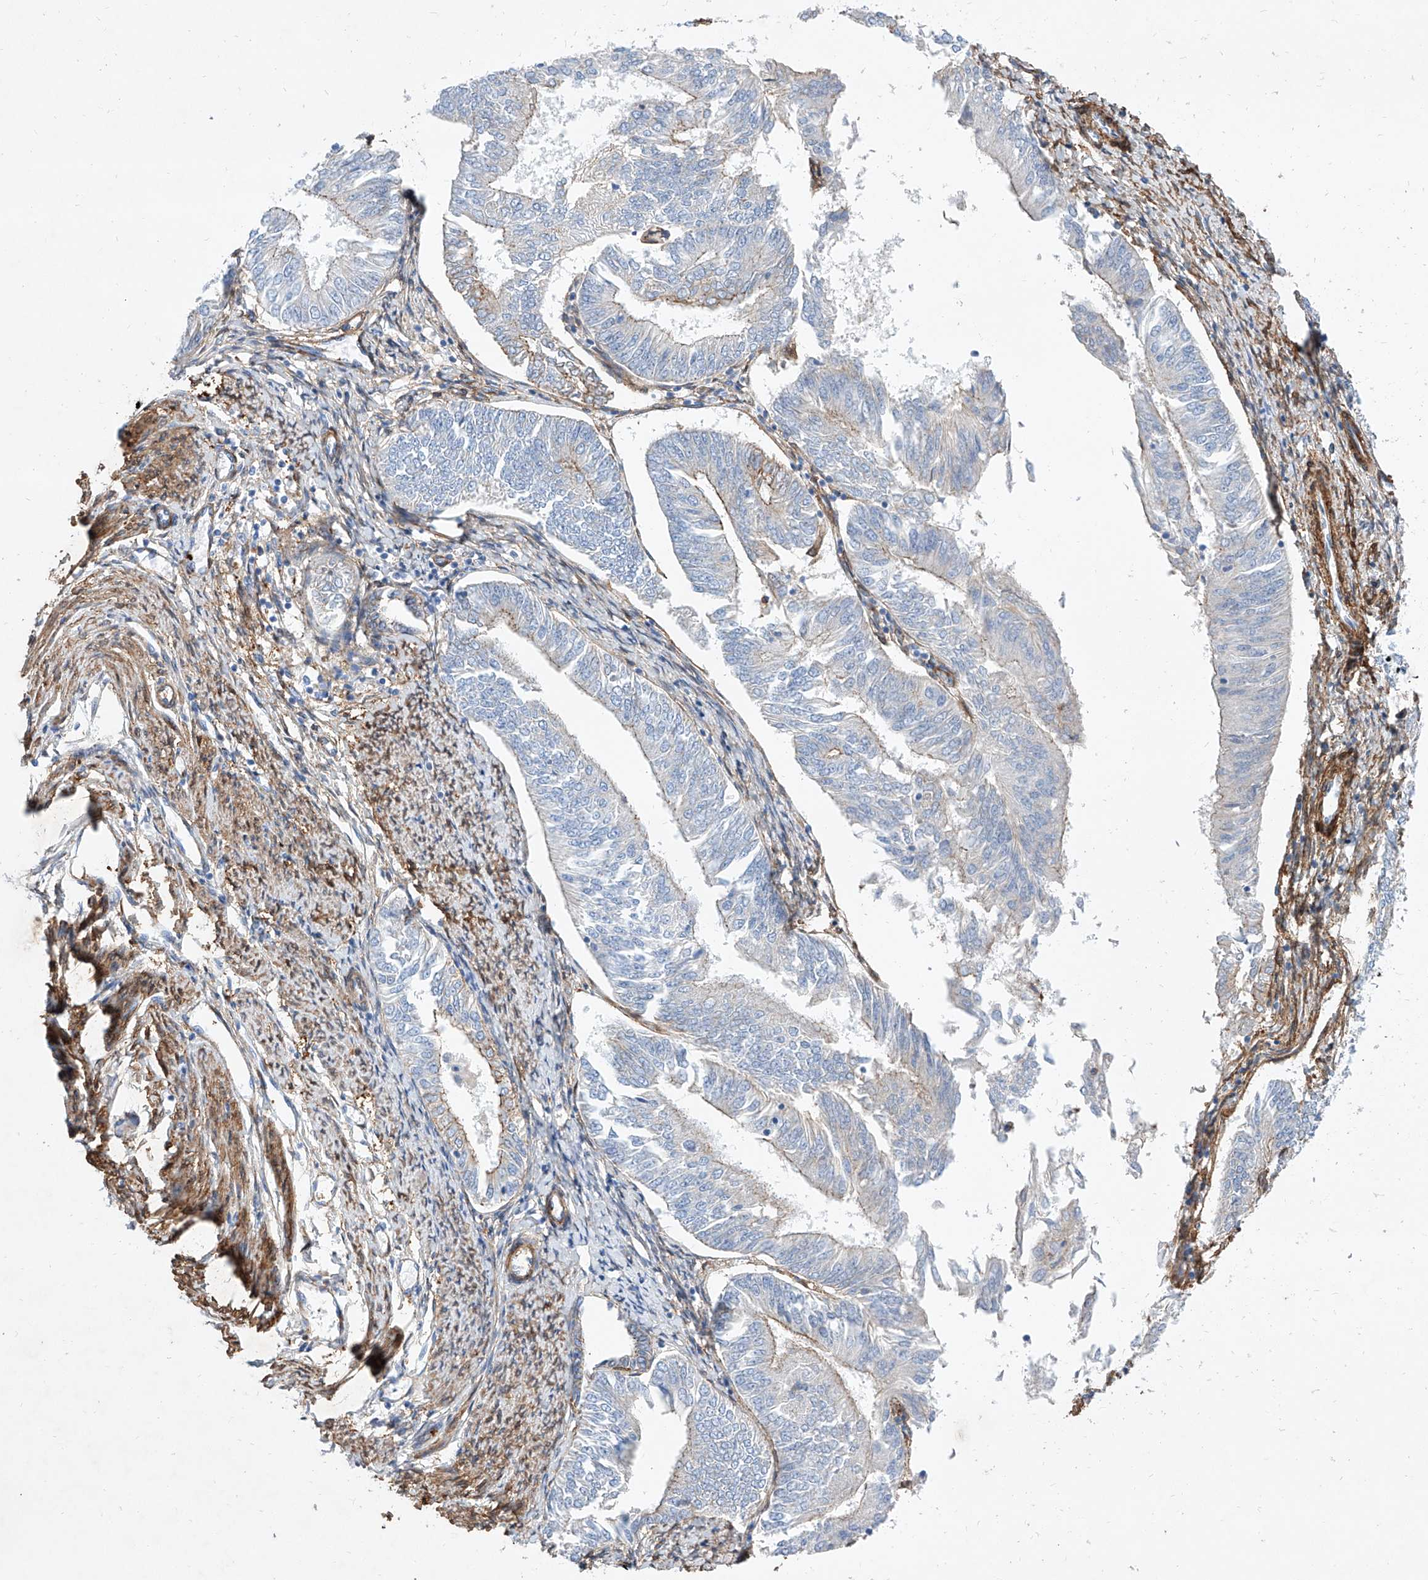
{"staining": {"intensity": "weak", "quantity": "<25%", "location": "cytoplasmic/membranous"}, "tissue": "endometrial cancer", "cell_type": "Tumor cells", "image_type": "cancer", "snomed": [{"axis": "morphology", "description": "Adenocarcinoma, NOS"}, {"axis": "topography", "description": "Endometrium"}], "caption": "Adenocarcinoma (endometrial) stained for a protein using immunohistochemistry (IHC) reveals no expression tumor cells.", "gene": "TAS2R60", "patient": {"sex": "female", "age": 58}}